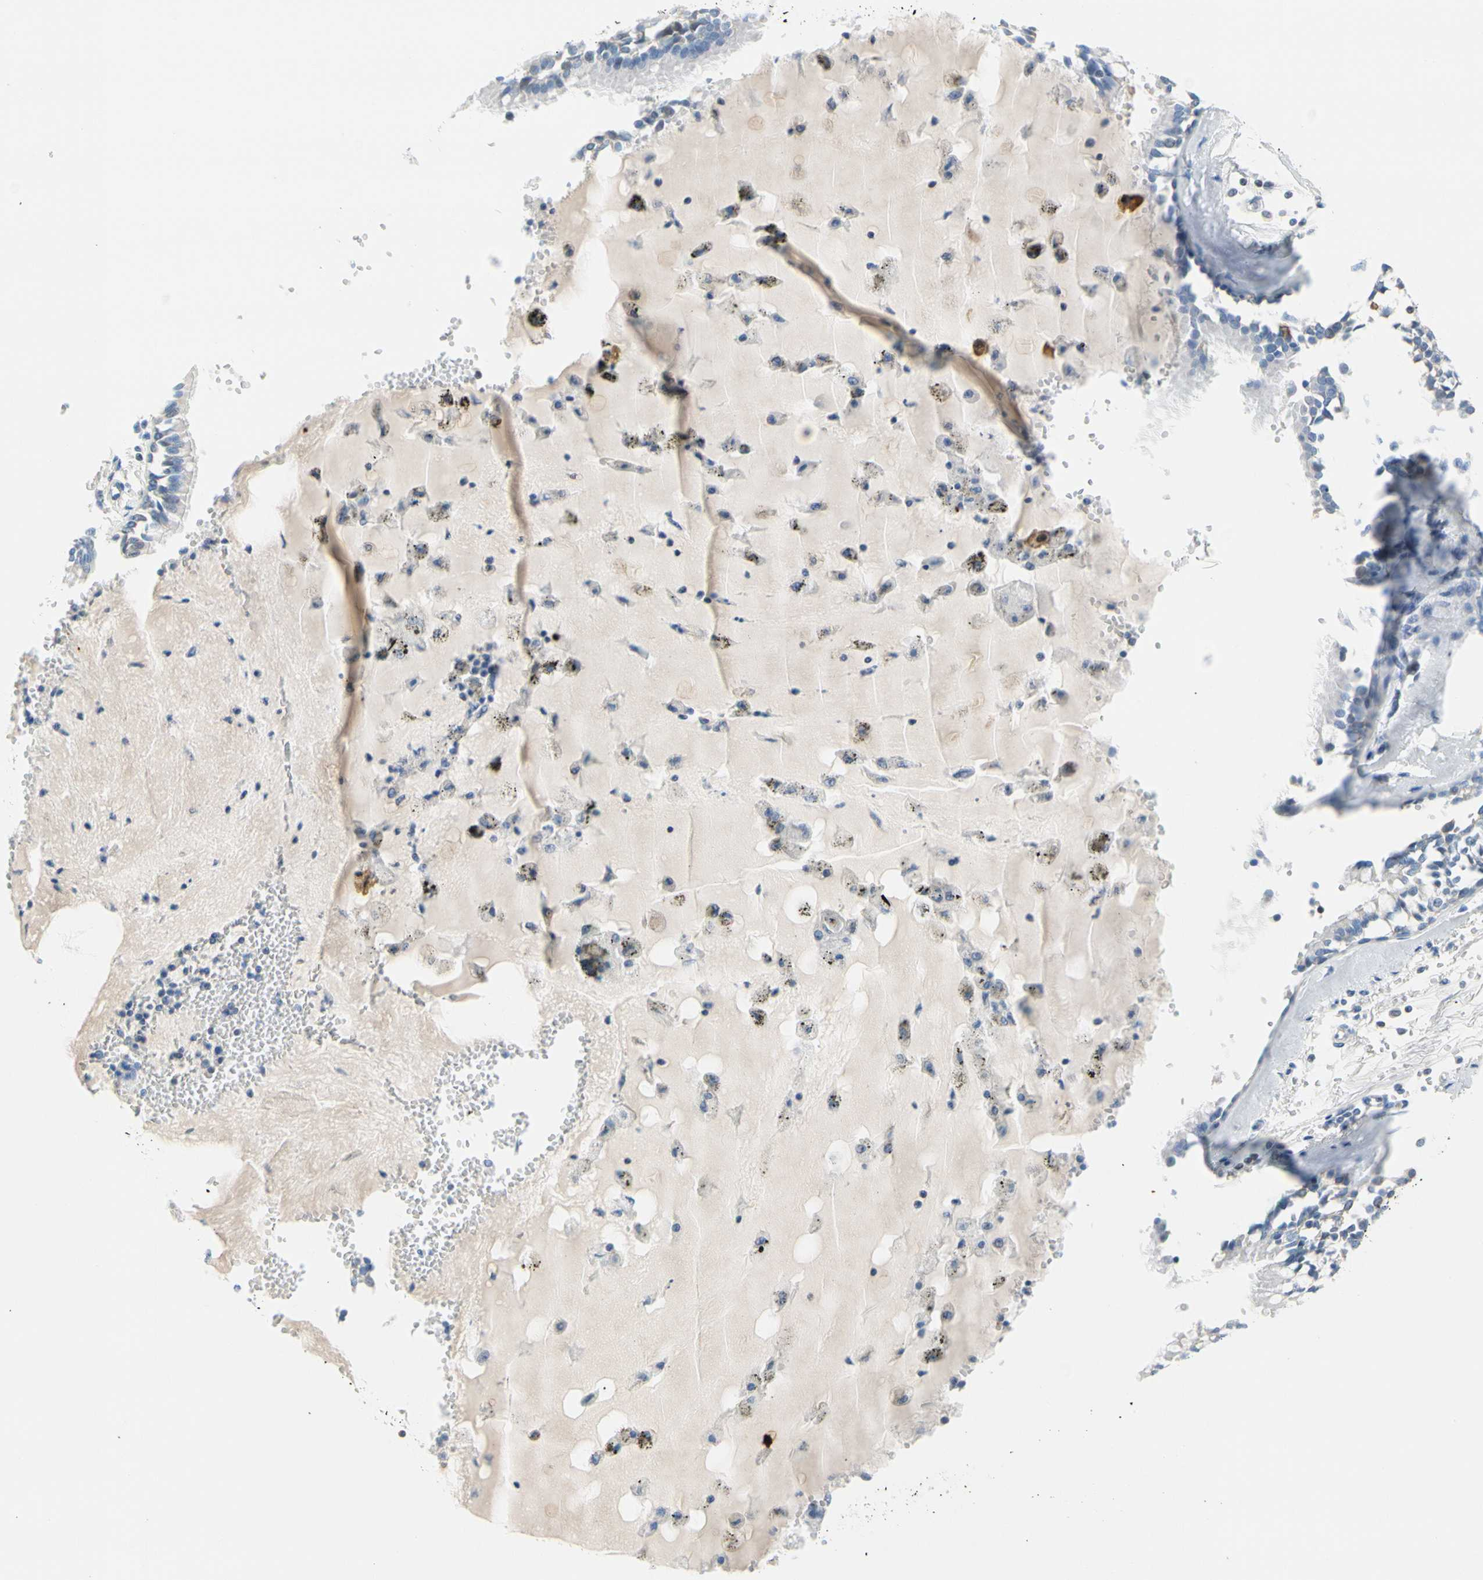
{"staining": {"intensity": "negative", "quantity": "none", "location": "none"}, "tissue": "bronchus", "cell_type": "Respiratory epithelial cells", "image_type": "normal", "snomed": [{"axis": "morphology", "description": "Normal tissue, NOS"}, {"axis": "topography", "description": "Bronchus"}, {"axis": "topography", "description": "Lung"}], "caption": "This is a histopathology image of immunohistochemistry staining of benign bronchus, which shows no staining in respiratory epithelial cells. (DAB IHC visualized using brightfield microscopy, high magnification).", "gene": "TACC3", "patient": {"sex": "female", "age": 56}}